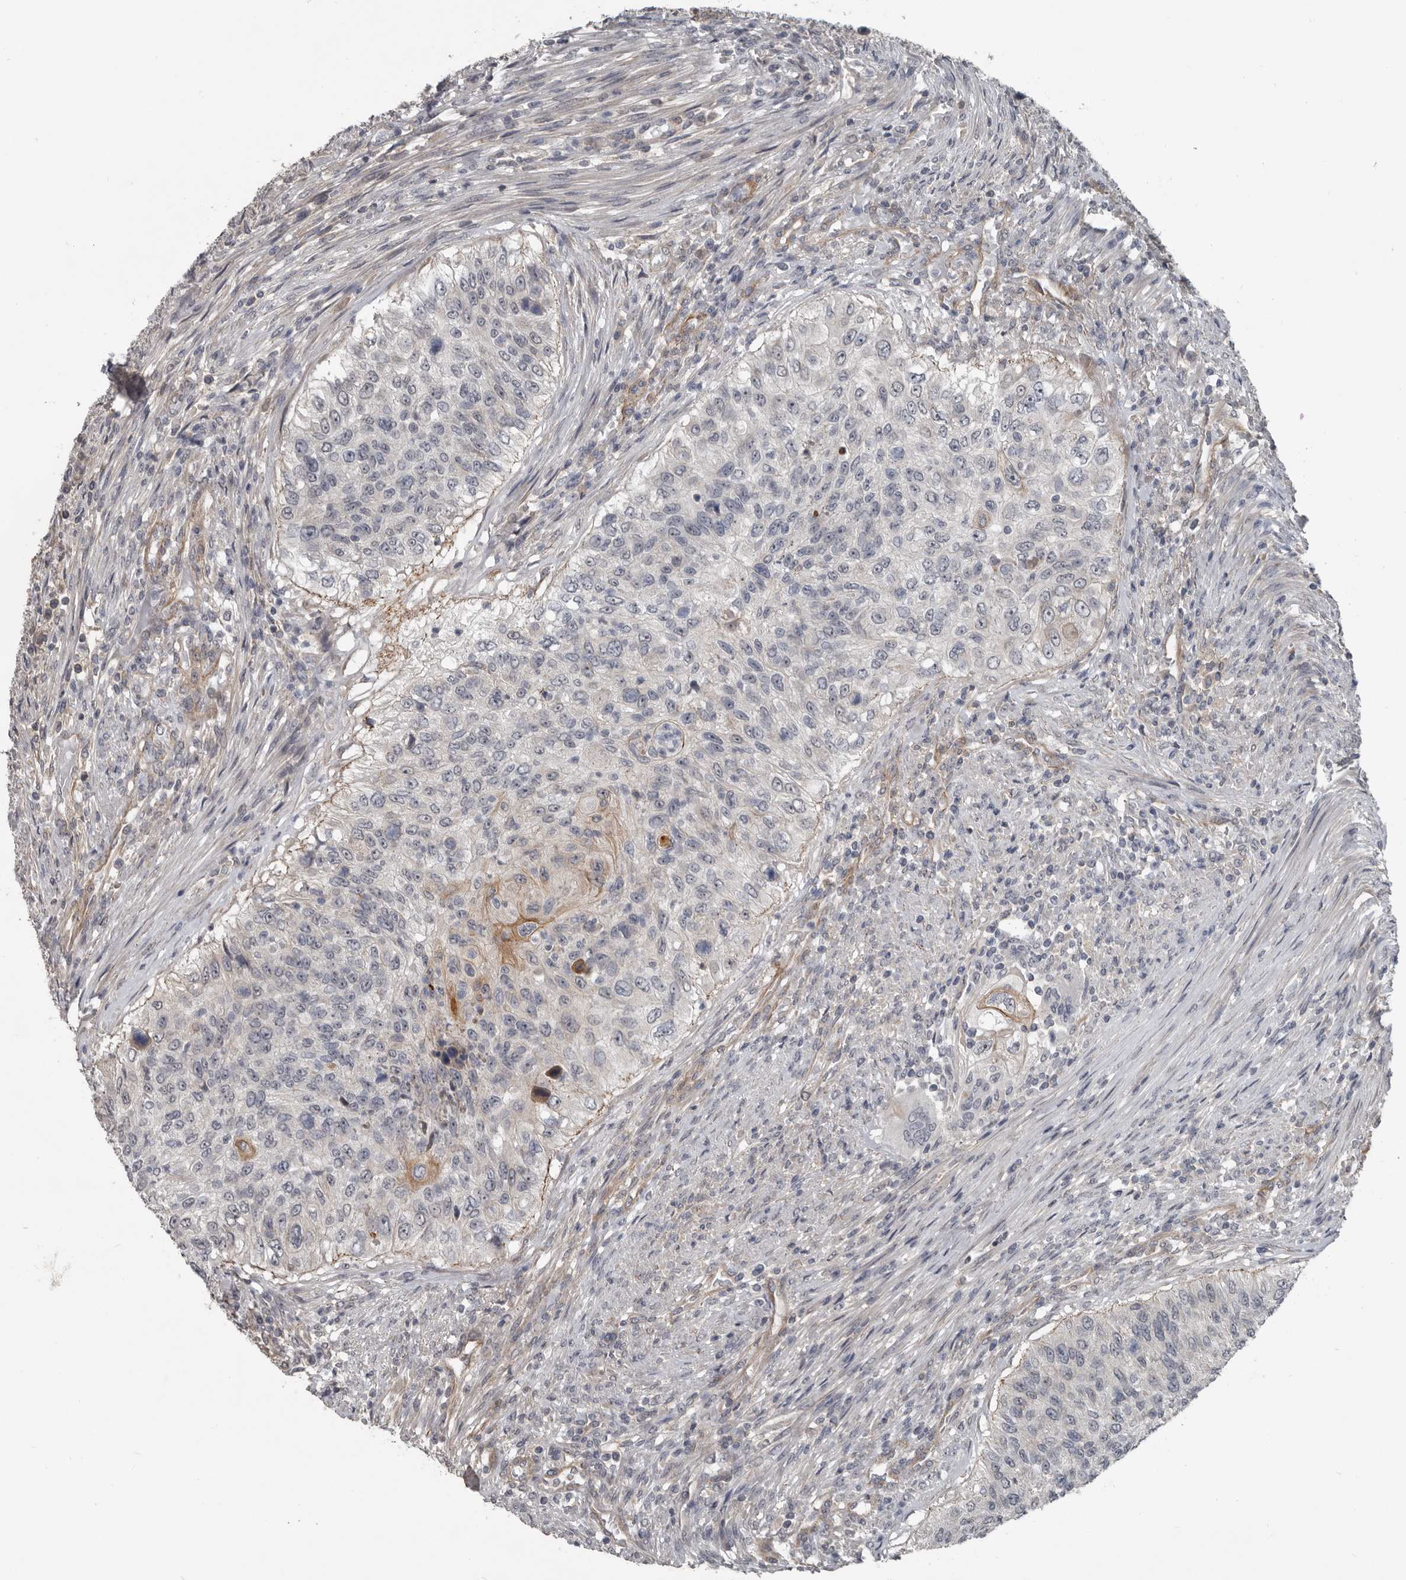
{"staining": {"intensity": "strong", "quantity": "<25%", "location": "cytoplasmic/membranous"}, "tissue": "urothelial cancer", "cell_type": "Tumor cells", "image_type": "cancer", "snomed": [{"axis": "morphology", "description": "Urothelial carcinoma, High grade"}, {"axis": "topography", "description": "Urinary bladder"}], "caption": "Tumor cells exhibit medium levels of strong cytoplasmic/membranous positivity in about <25% of cells in human high-grade urothelial carcinoma. The staining was performed using DAB to visualize the protein expression in brown, while the nuclei were stained in blue with hematoxylin (Magnification: 20x).", "gene": "C1orf216", "patient": {"sex": "female", "age": 60}}